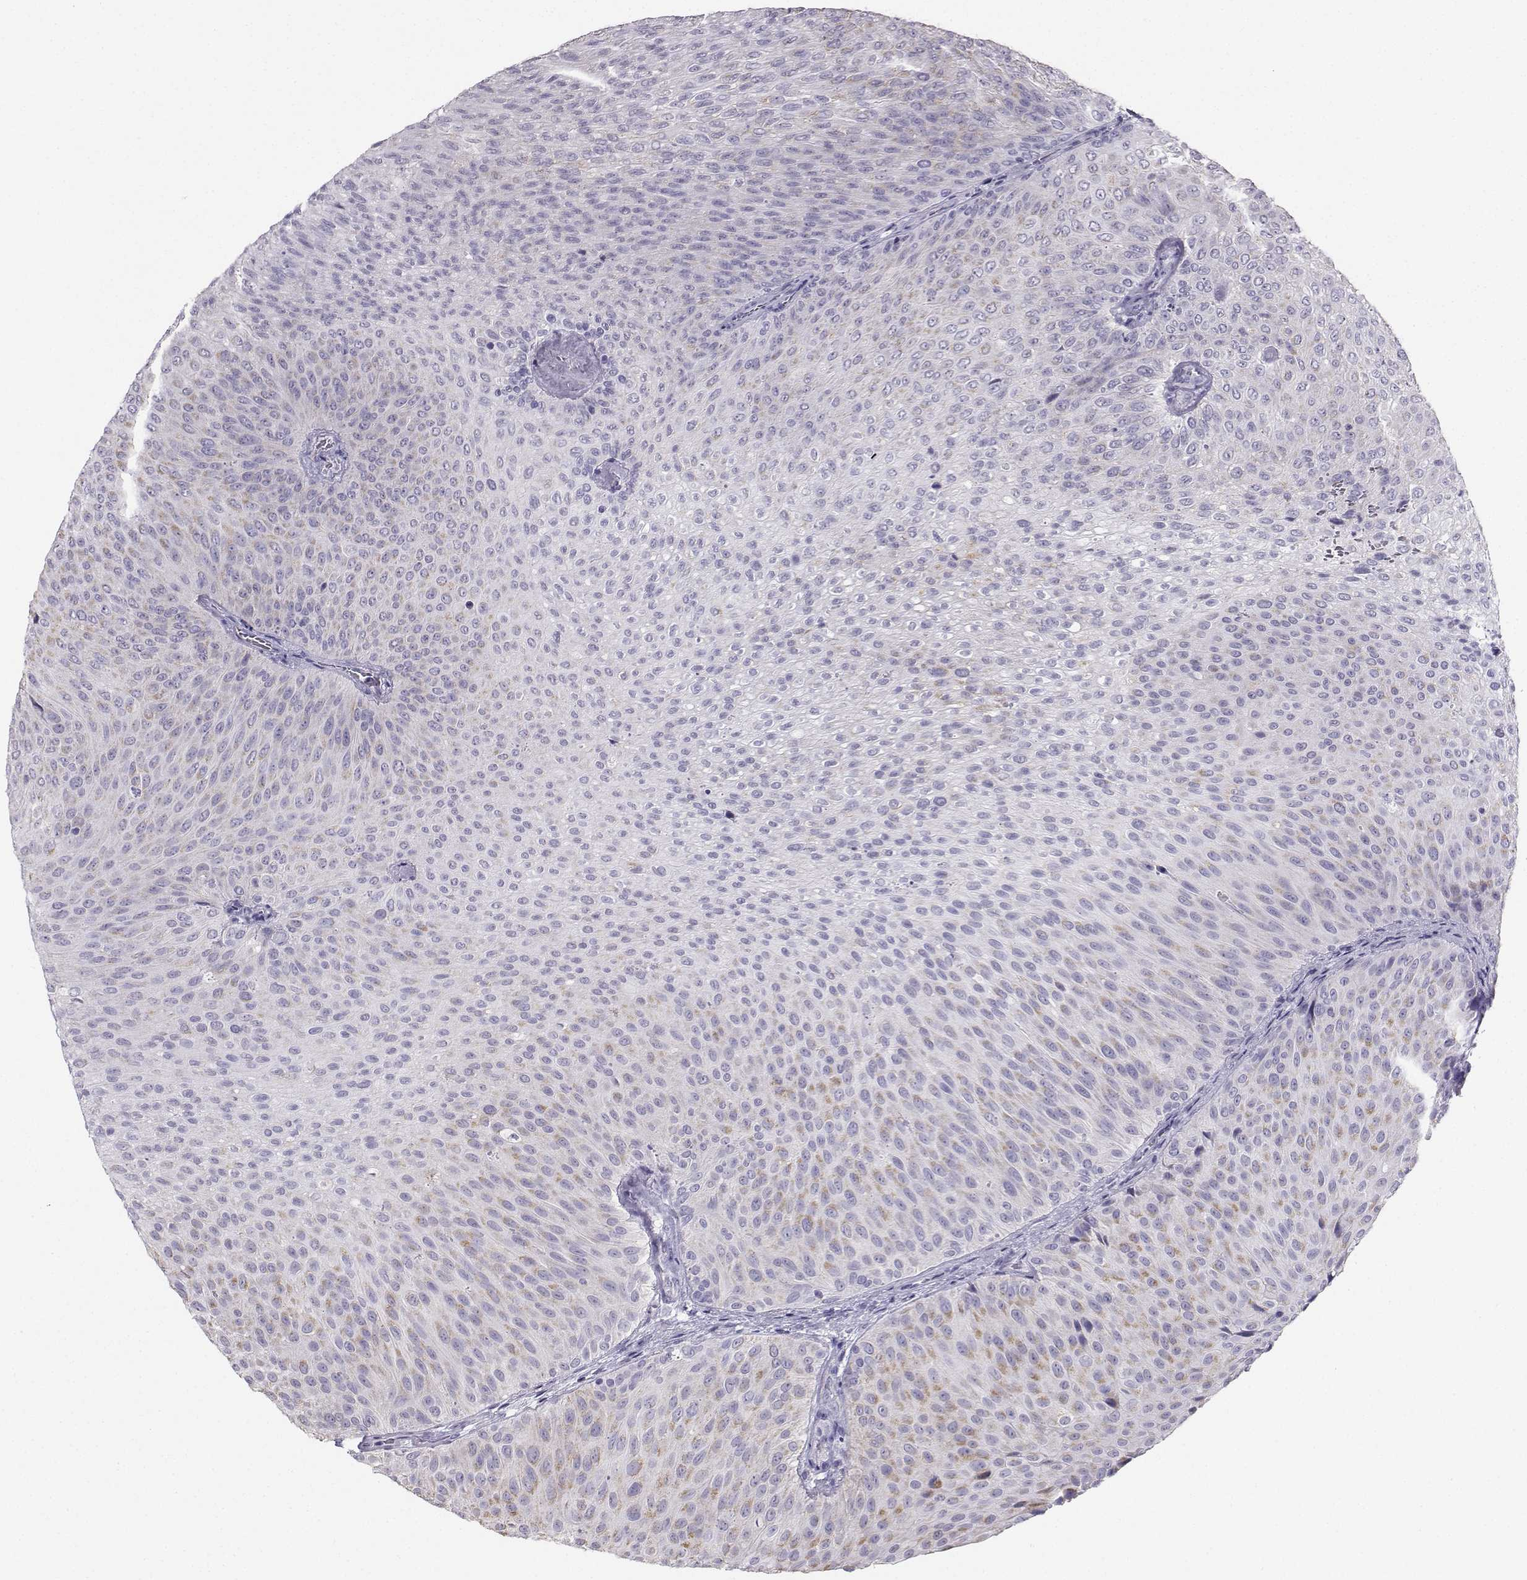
{"staining": {"intensity": "weak", "quantity": "<25%", "location": "cytoplasmic/membranous"}, "tissue": "urothelial cancer", "cell_type": "Tumor cells", "image_type": "cancer", "snomed": [{"axis": "morphology", "description": "Urothelial carcinoma, Low grade"}, {"axis": "topography", "description": "Urinary bladder"}], "caption": "Human urothelial cancer stained for a protein using IHC demonstrates no staining in tumor cells.", "gene": "AVP", "patient": {"sex": "male", "age": 78}}